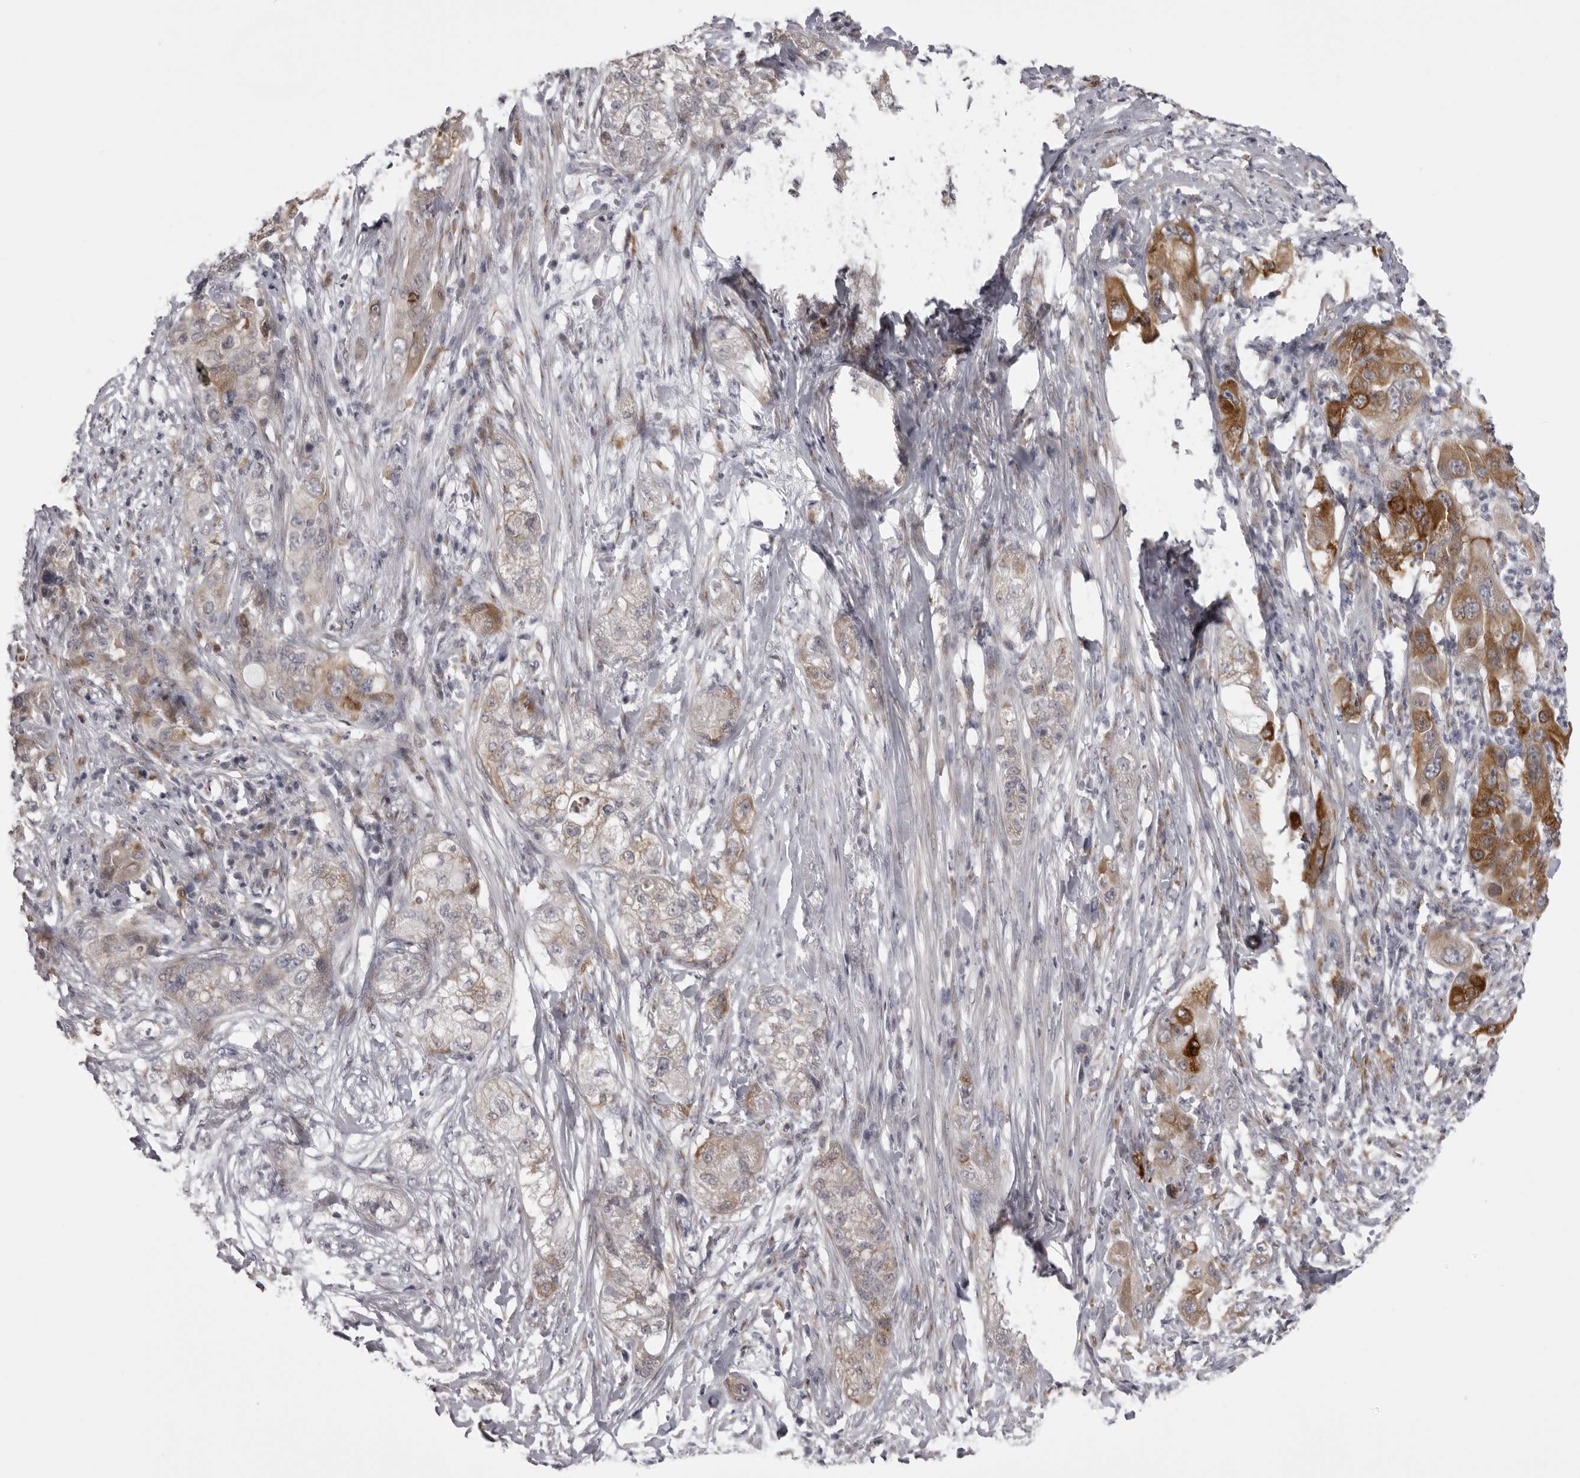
{"staining": {"intensity": "moderate", "quantity": ">75%", "location": "cytoplasmic/membranous"}, "tissue": "pancreatic cancer", "cell_type": "Tumor cells", "image_type": "cancer", "snomed": [{"axis": "morphology", "description": "Adenocarcinoma, NOS"}, {"axis": "topography", "description": "Pancreas"}], "caption": "Human pancreatic cancer stained with a brown dye demonstrates moderate cytoplasmic/membranous positive staining in about >75% of tumor cells.", "gene": "NCEH1", "patient": {"sex": "female", "age": 78}}